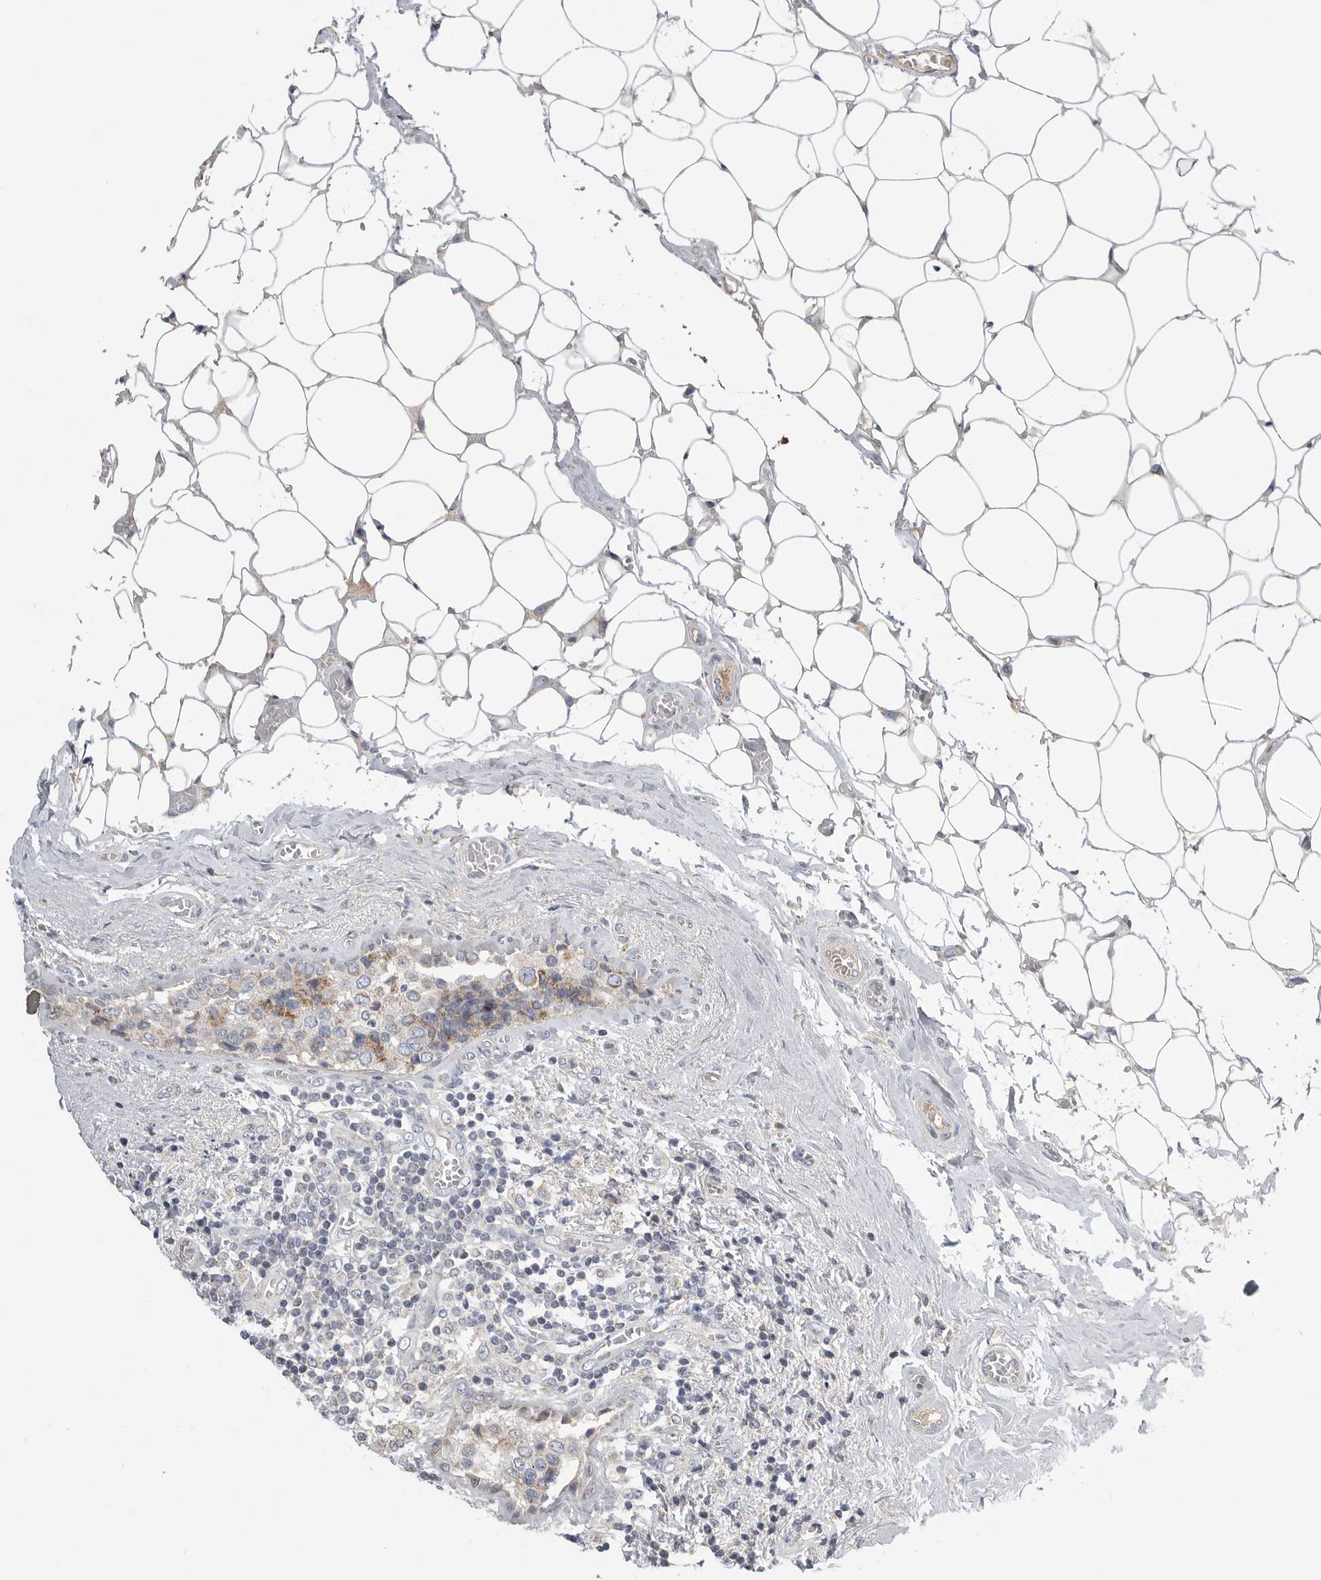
{"staining": {"intensity": "moderate", "quantity": "25%-75%", "location": "cytoplasmic/membranous"}, "tissue": "breast cancer", "cell_type": "Tumor cells", "image_type": "cancer", "snomed": [{"axis": "morphology", "description": "Normal tissue, NOS"}, {"axis": "morphology", "description": "Duct carcinoma"}, {"axis": "topography", "description": "Breast"}], "caption": "Breast infiltrating ductal carcinoma stained with DAB immunohistochemistry displays medium levels of moderate cytoplasmic/membranous expression in approximately 25%-75% of tumor cells. (Stains: DAB in brown, nuclei in blue, Microscopy: brightfield microscopy at high magnification).", "gene": "SDC3", "patient": {"sex": "female", "age": 43}}